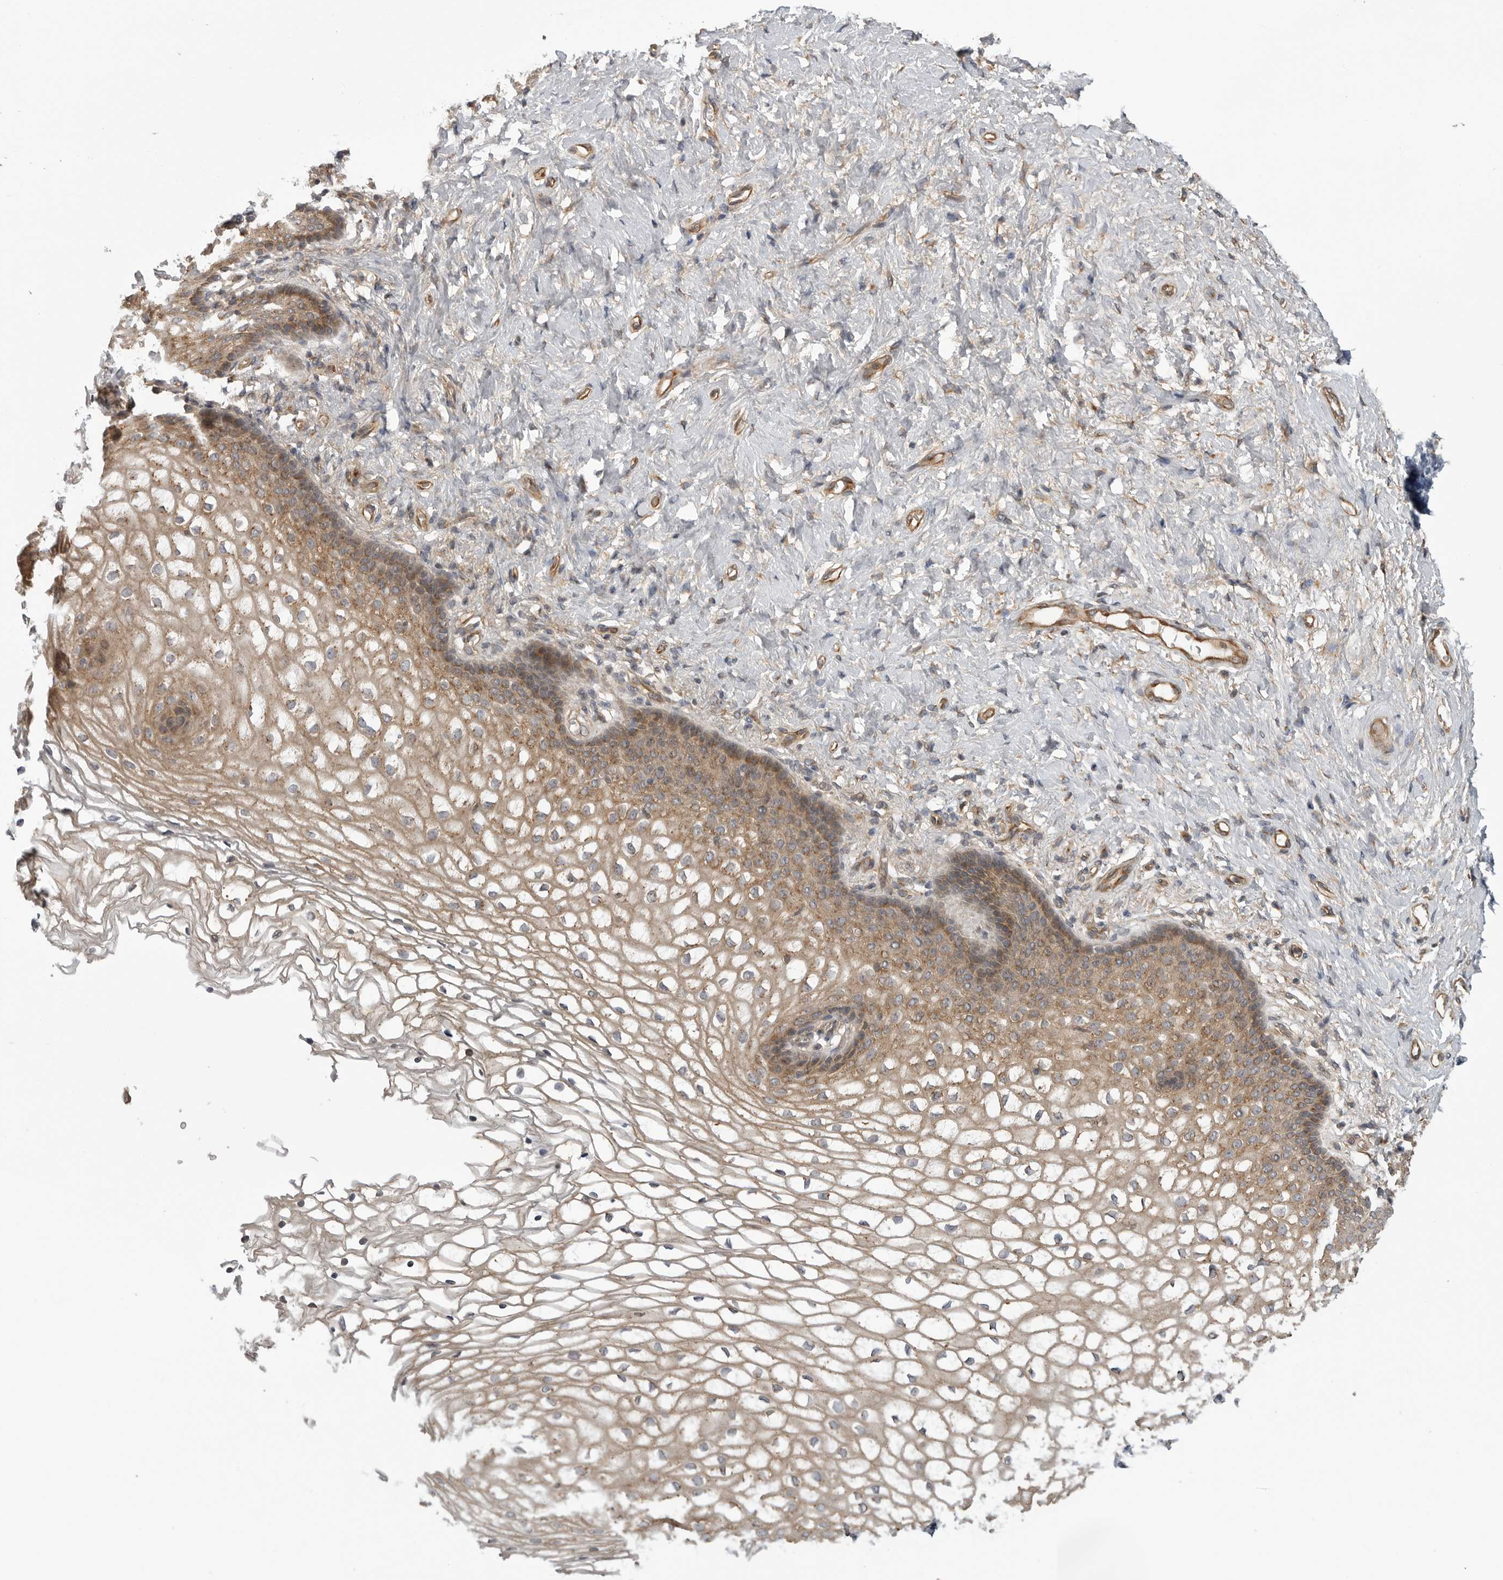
{"staining": {"intensity": "moderate", "quantity": ">75%", "location": "cytoplasmic/membranous"}, "tissue": "vagina", "cell_type": "Squamous epithelial cells", "image_type": "normal", "snomed": [{"axis": "morphology", "description": "Normal tissue, NOS"}, {"axis": "topography", "description": "Vagina"}], "caption": "Protein positivity by immunohistochemistry (IHC) shows moderate cytoplasmic/membranous positivity in approximately >75% of squamous epithelial cells in normal vagina. (DAB (3,3'-diaminobenzidine) = brown stain, brightfield microscopy at high magnification).", "gene": "LRRC45", "patient": {"sex": "female", "age": 60}}